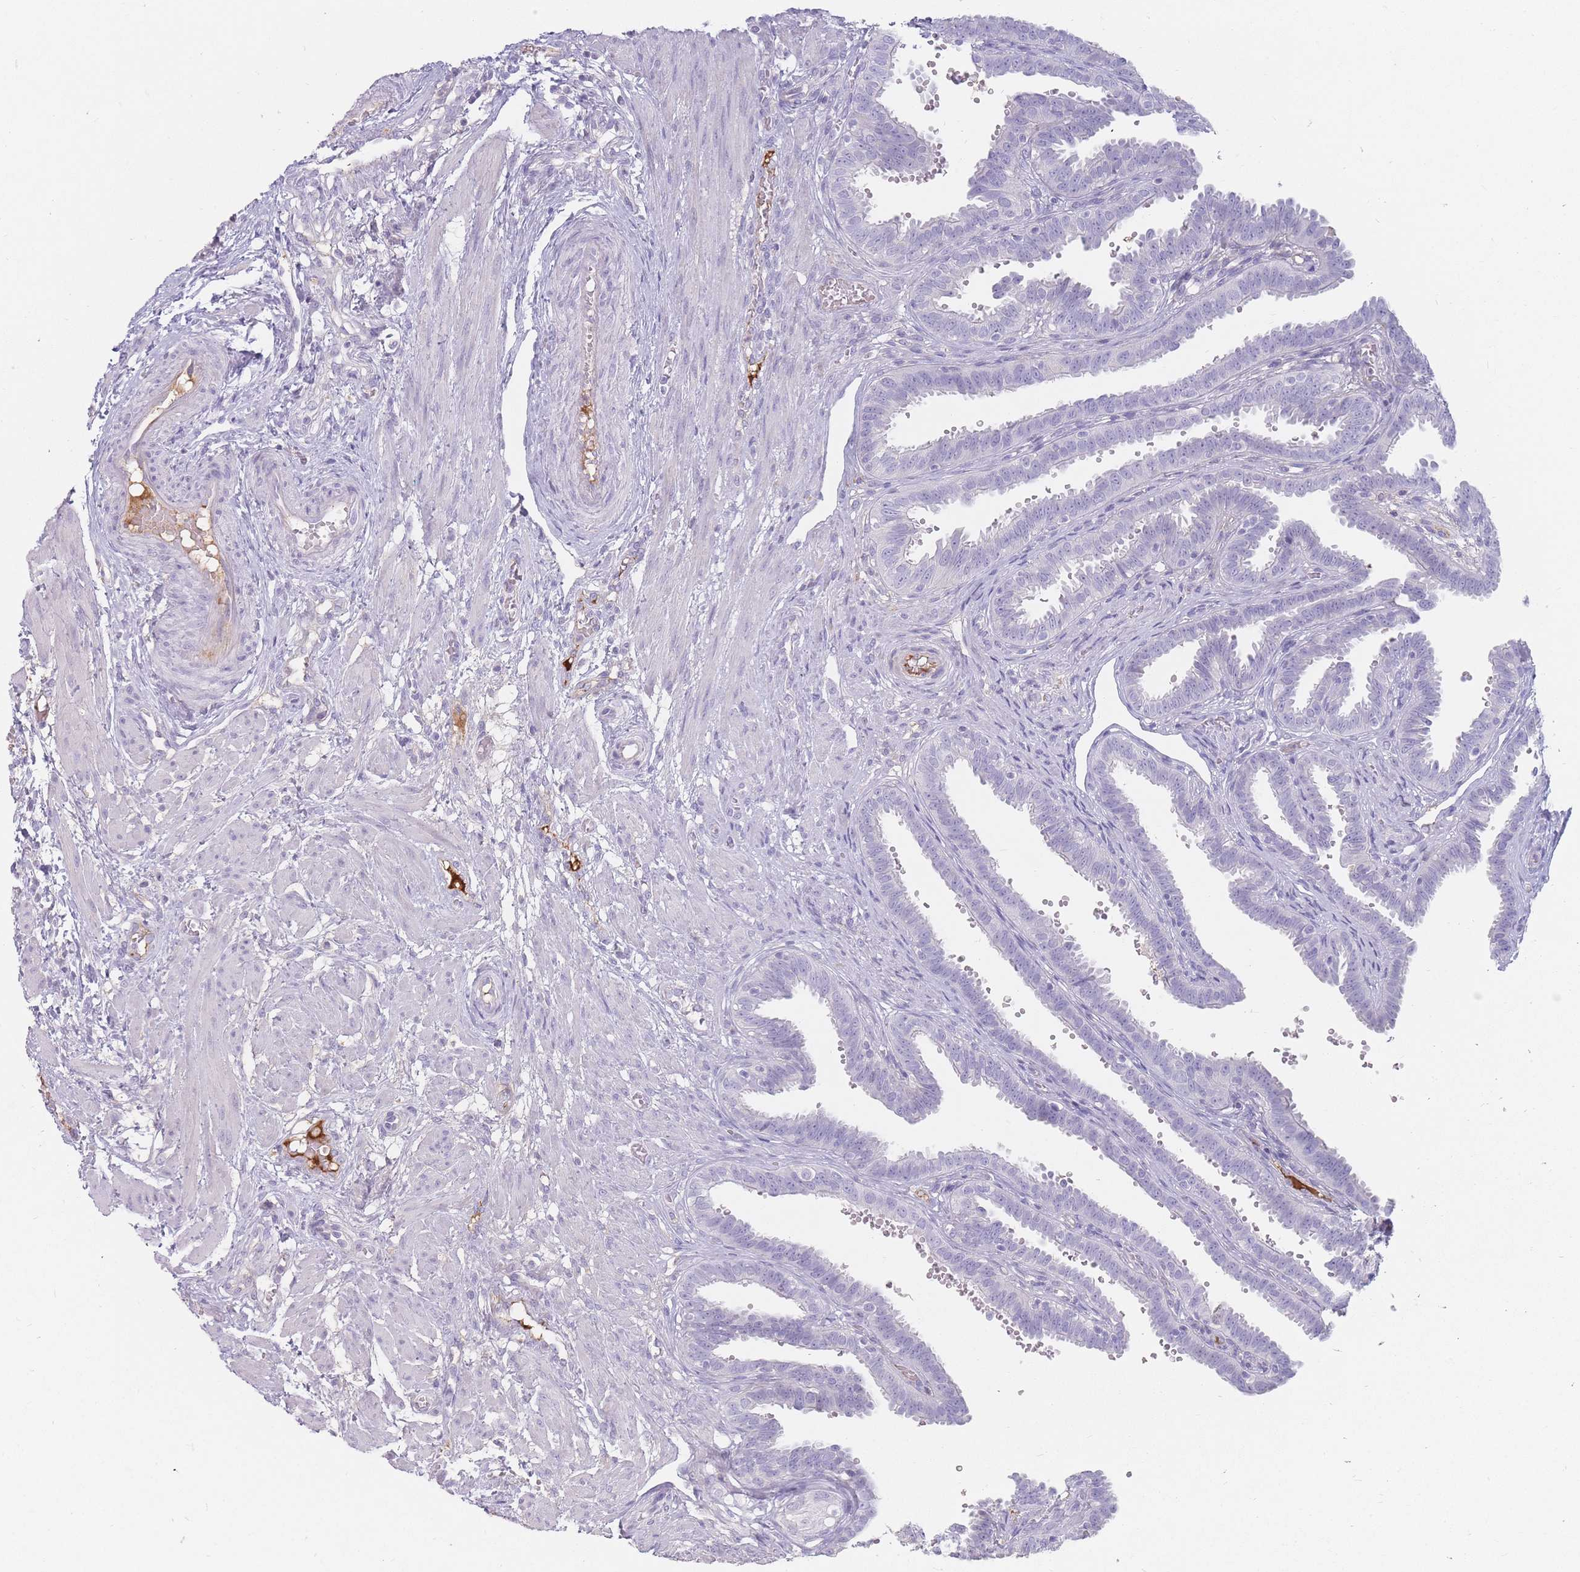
{"staining": {"intensity": "negative", "quantity": "none", "location": "none"}, "tissue": "fallopian tube", "cell_type": "Glandular cells", "image_type": "normal", "snomed": [{"axis": "morphology", "description": "Normal tissue, NOS"}, {"axis": "topography", "description": "Fallopian tube"}], "caption": "A photomicrograph of fallopian tube stained for a protein shows no brown staining in glandular cells. (DAB (3,3'-diaminobenzidine) IHC, high magnification).", "gene": "PRG4", "patient": {"sex": "female", "age": 37}}